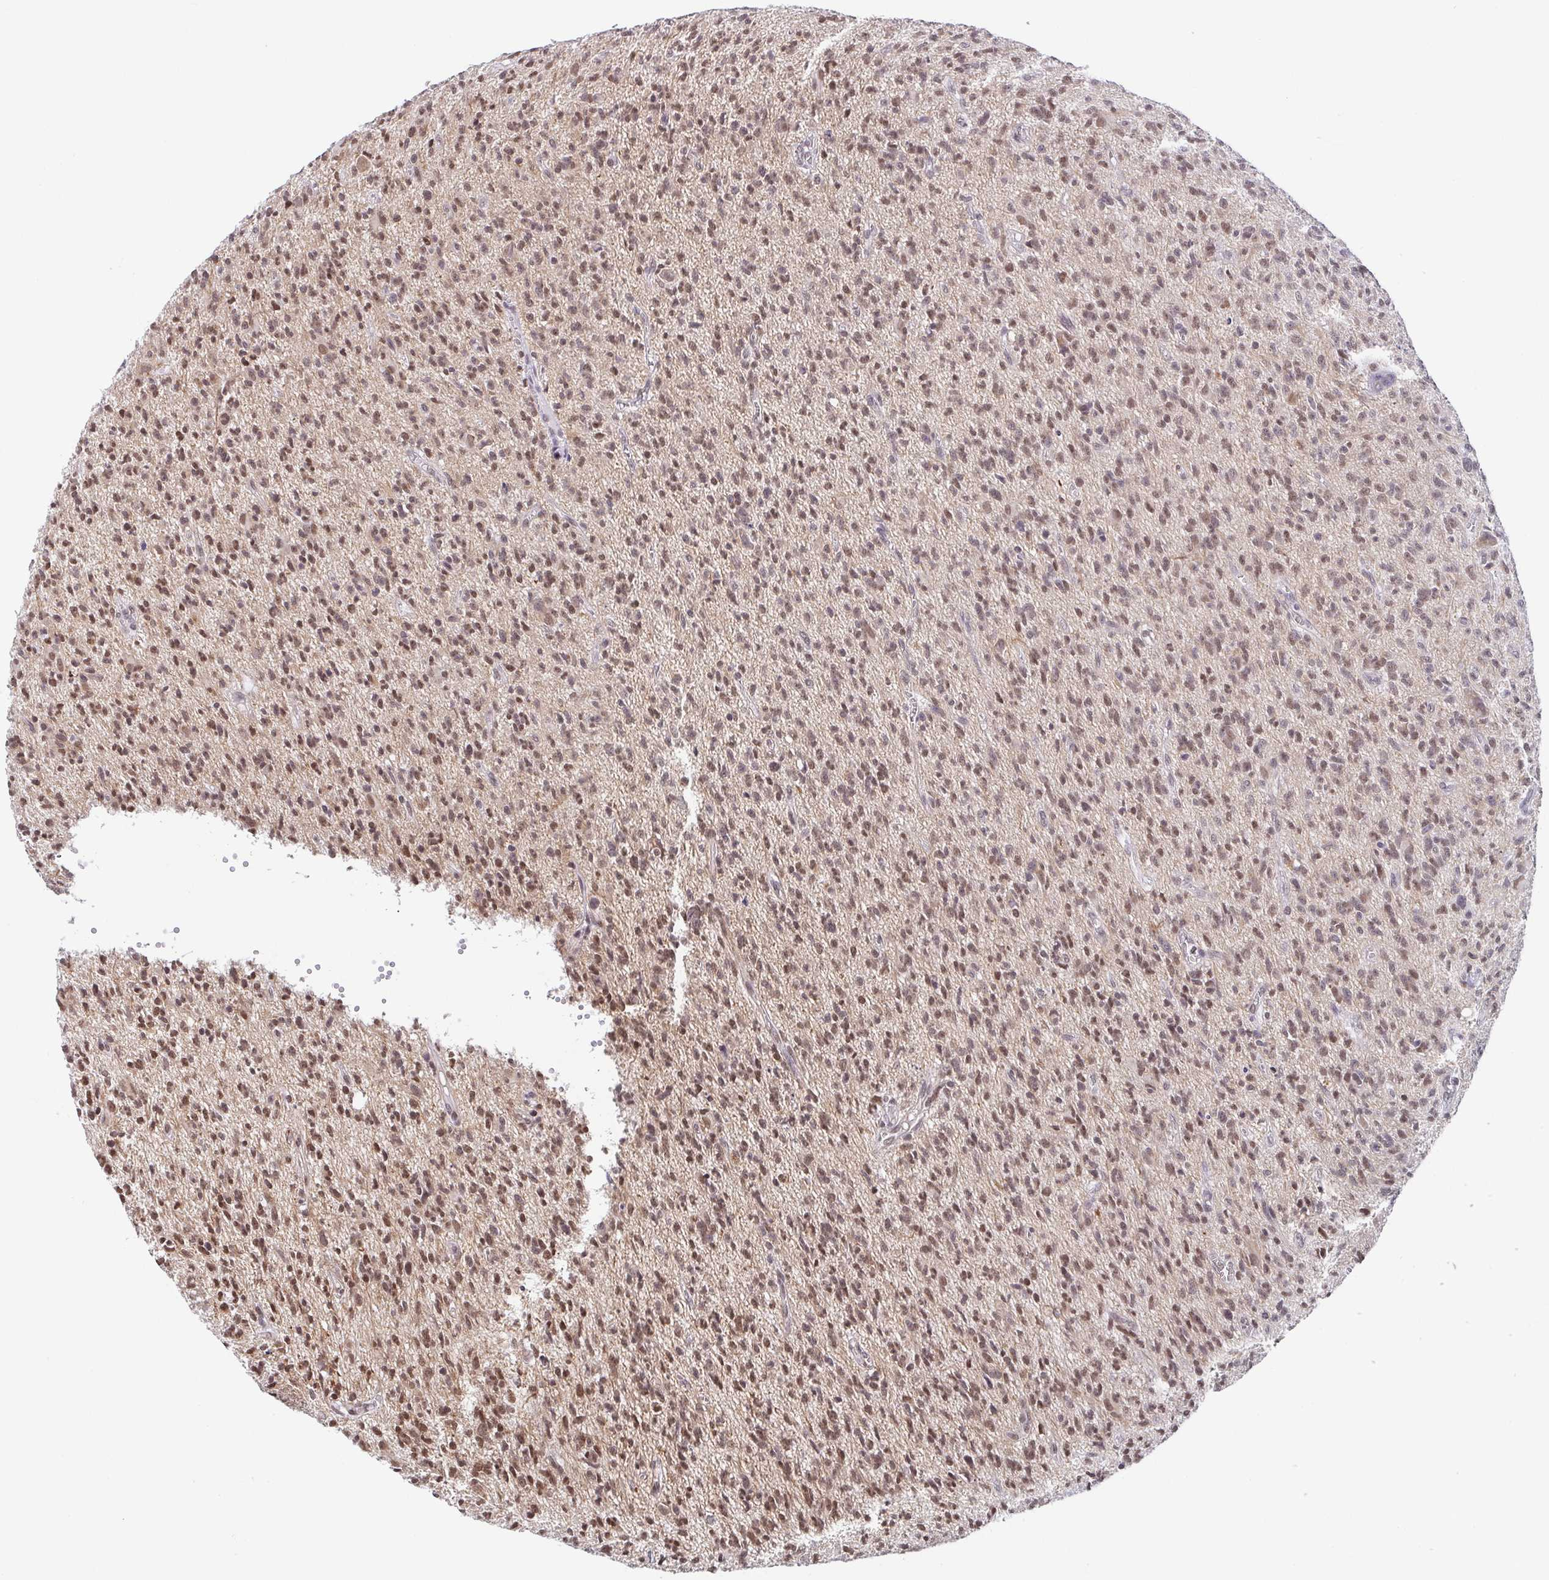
{"staining": {"intensity": "moderate", "quantity": "25%-75%", "location": "nuclear"}, "tissue": "glioma", "cell_type": "Tumor cells", "image_type": "cancer", "snomed": [{"axis": "morphology", "description": "Glioma, malignant, Low grade"}, {"axis": "topography", "description": "Brain"}], "caption": "Malignant glioma (low-grade) stained with a brown dye displays moderate nuclear positive expression in approximately 25%-75% of tumor cells.", "gene": "SLC7A10", "patient": {"sex": "male", "age": 64}}